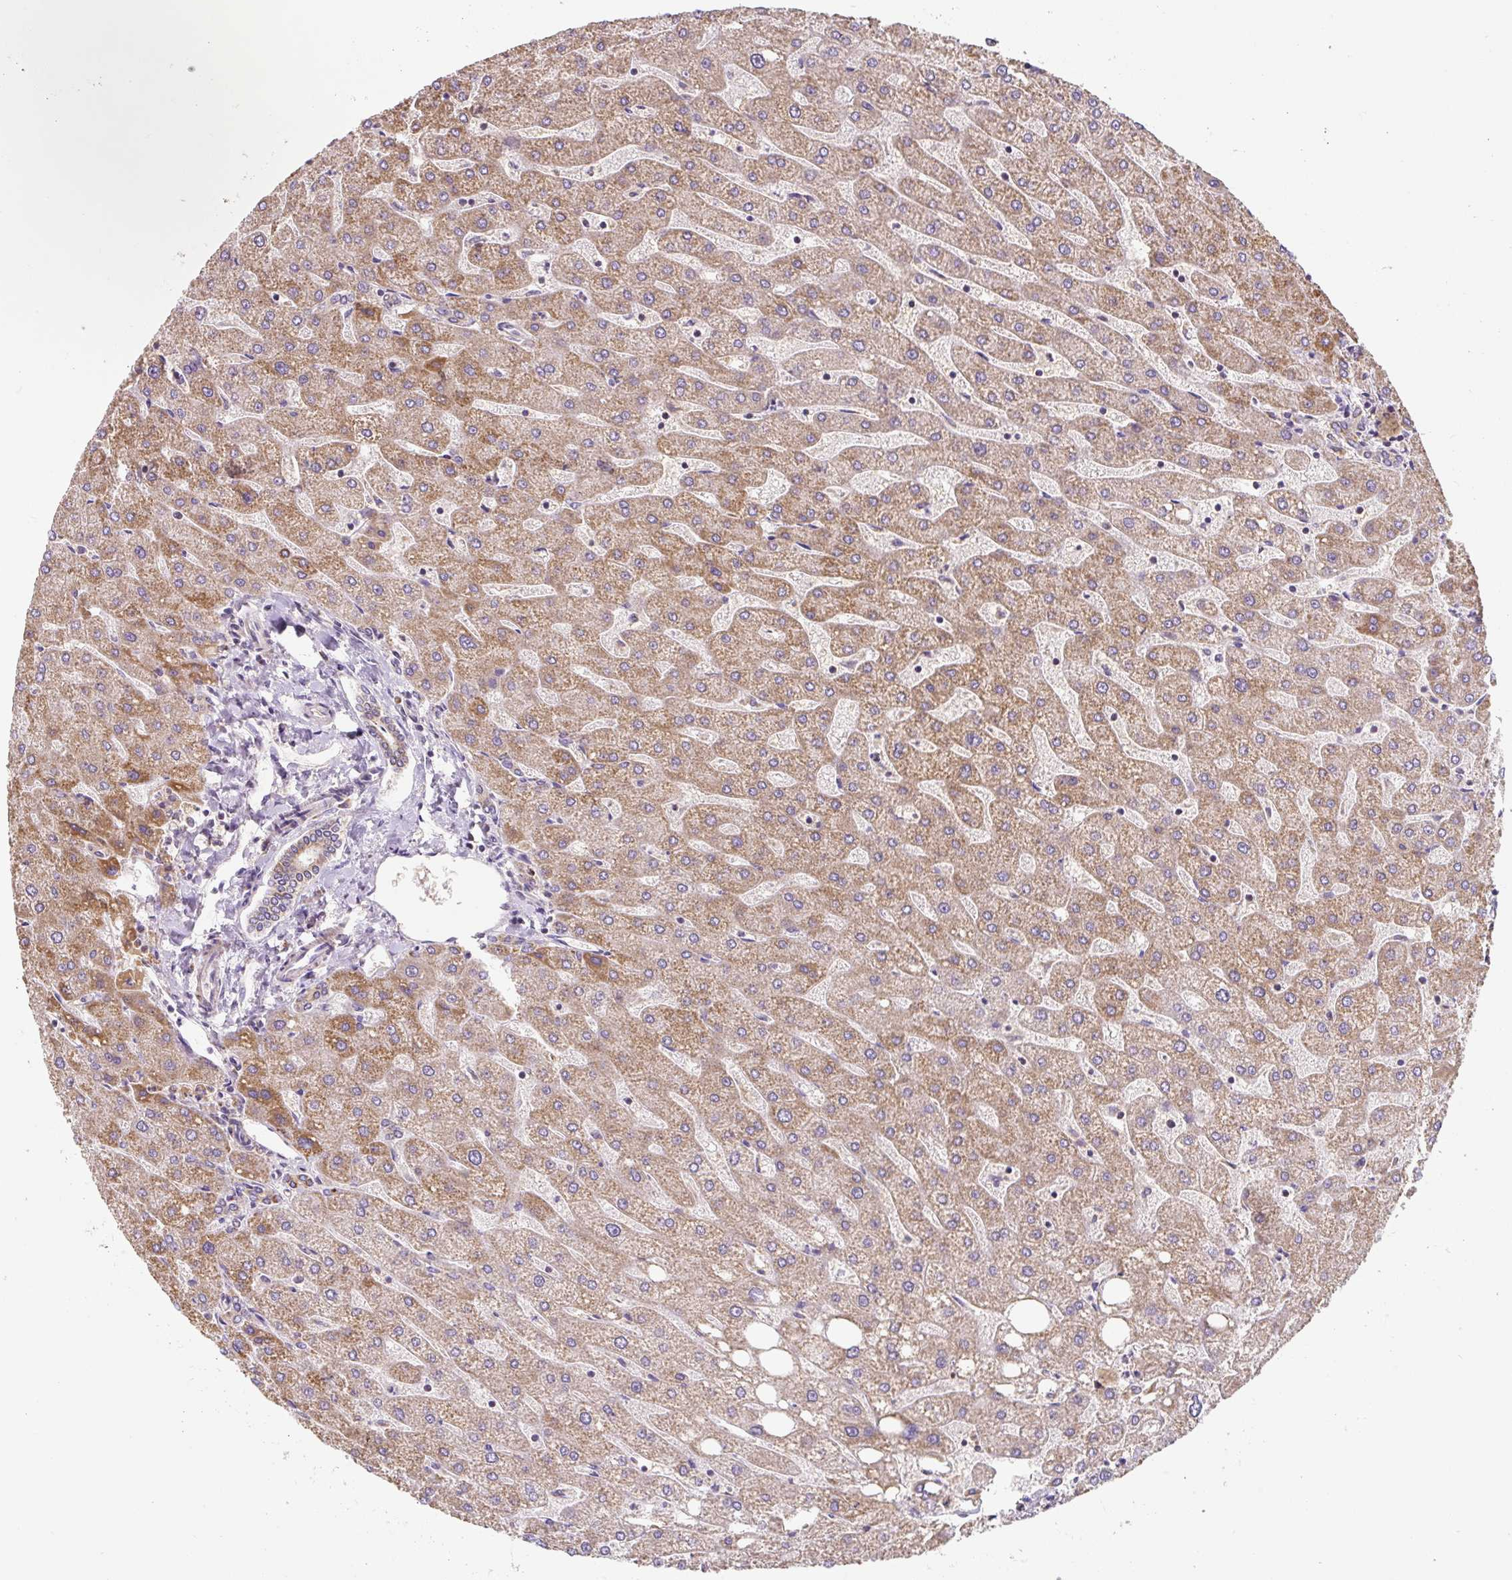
{"staining": {"intensity": "moderate", "quantity": ">75%", "location": "cytoplasmic/membranous"}, "tissue": "liver", "cell_type": "Cholangiocytes", "image_type": "normal", "snomed": [{"axis": "morphology", "description": "Normal tissue, NOS"}, {"axis": "topography", "description": "Liver"}], "caption": "Immunohistochemical staining of benign liver reveals moderate cytoplasmic/membranous protein expression in approximately >75% of cholangiocytes.", "gene": "MT", "patient": {"sex": "male", "age": 67}}